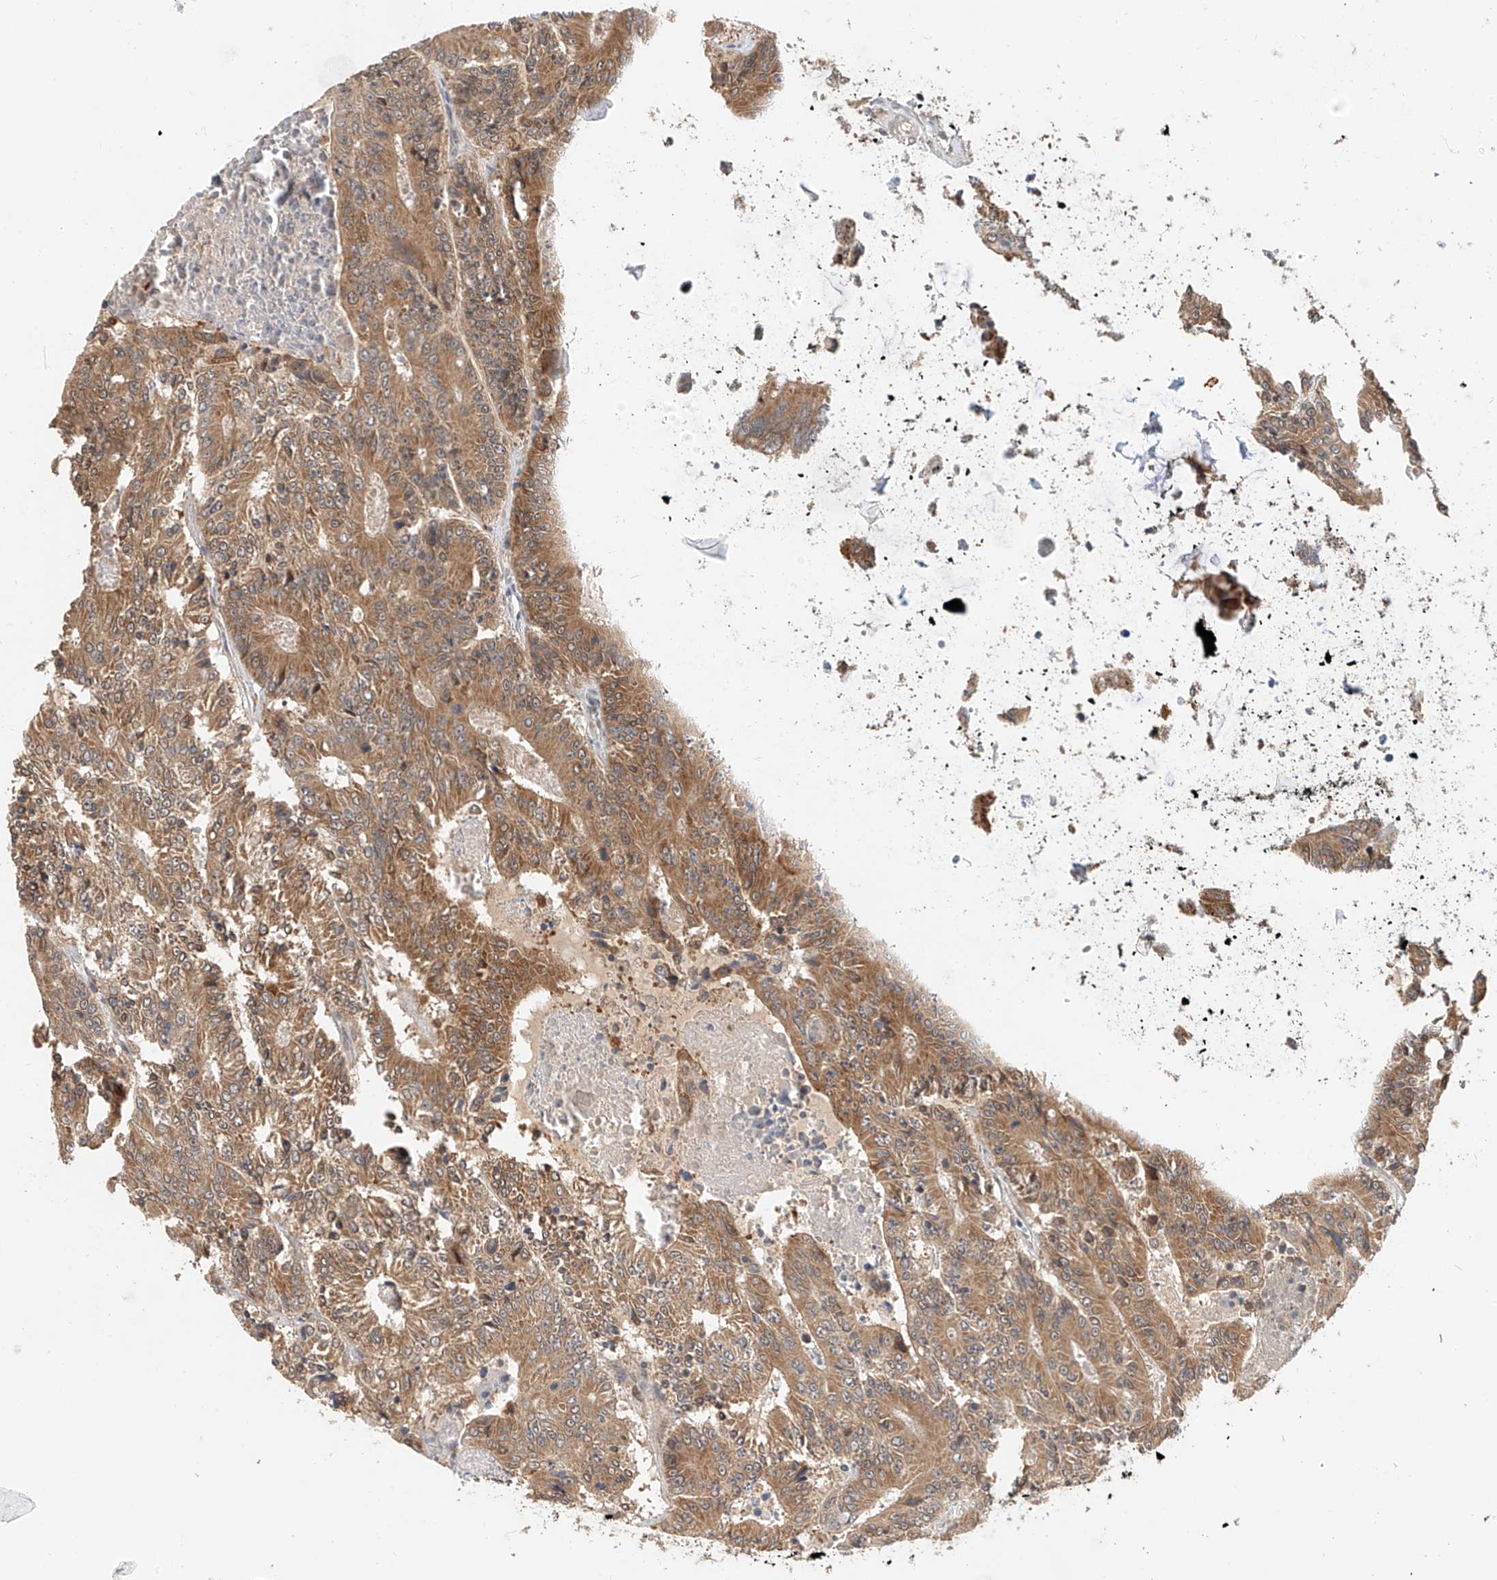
{"staining": {"intensity": "moderate", "quantity": ">75%", "location": "cytoplasmic/membranous"}, "tissue": "colorectal cancer", "cell_type": "Tumor cells", "image_type": "cancer", "snomed": [{"axis": "morphology", "description": "Adenocarcinoma, NOS"}, {"axis": "topography", "description": "Colon"}], "caption": "Moderate cytoplasmic/membranous protein expression is present in about >75% of tumor cells in colorectal adenocarcinoma.", "gene": "PPA2", "patient": {"sex": "male", "age": 83}}